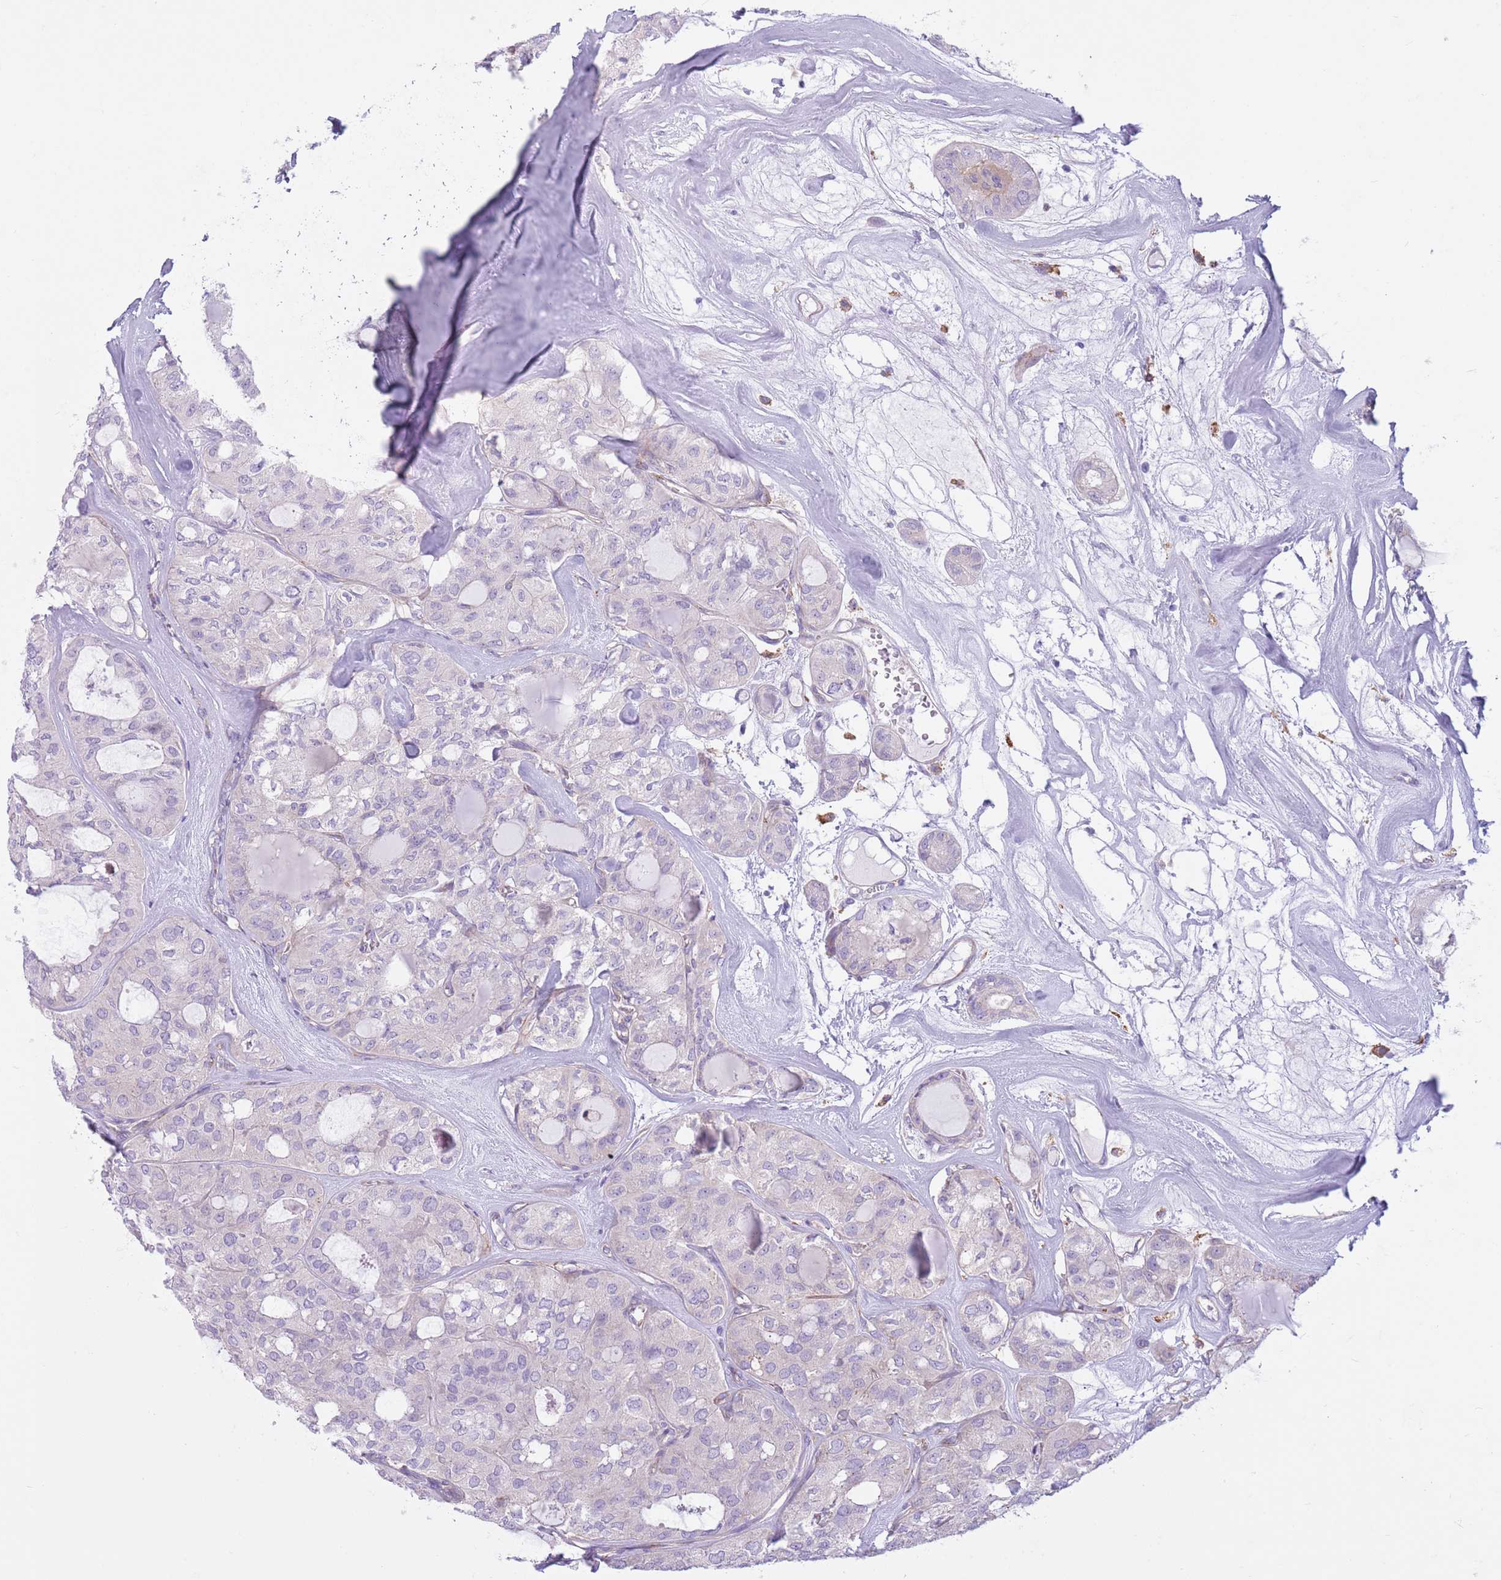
{"staining": {"intensity": "negative", "quantity": "none", "location": "none"}, "tissue": "thyroid cancer", "cell_type": "Tumor cells", "image_type": "cancer", "snomed": [{"axis": "morphology", "description": "Follicular adenoma carcinoma, NOS"}, {"axis": "topography", "description": "Thyroid gland"}], "caption": "Immunohistochemistry image of neoplastic tissue: human follicular adenoma carcinoma (thyroid) stained with DAB shows no significant protein staining in tumor cells. (Brightfield microscopy of DAB (3,3'-diaminobenzidine) immunohistochemistry (IHC) at high magnification).", "gene": "SNX6", "patient": {"sex": "male", "age": 75}}